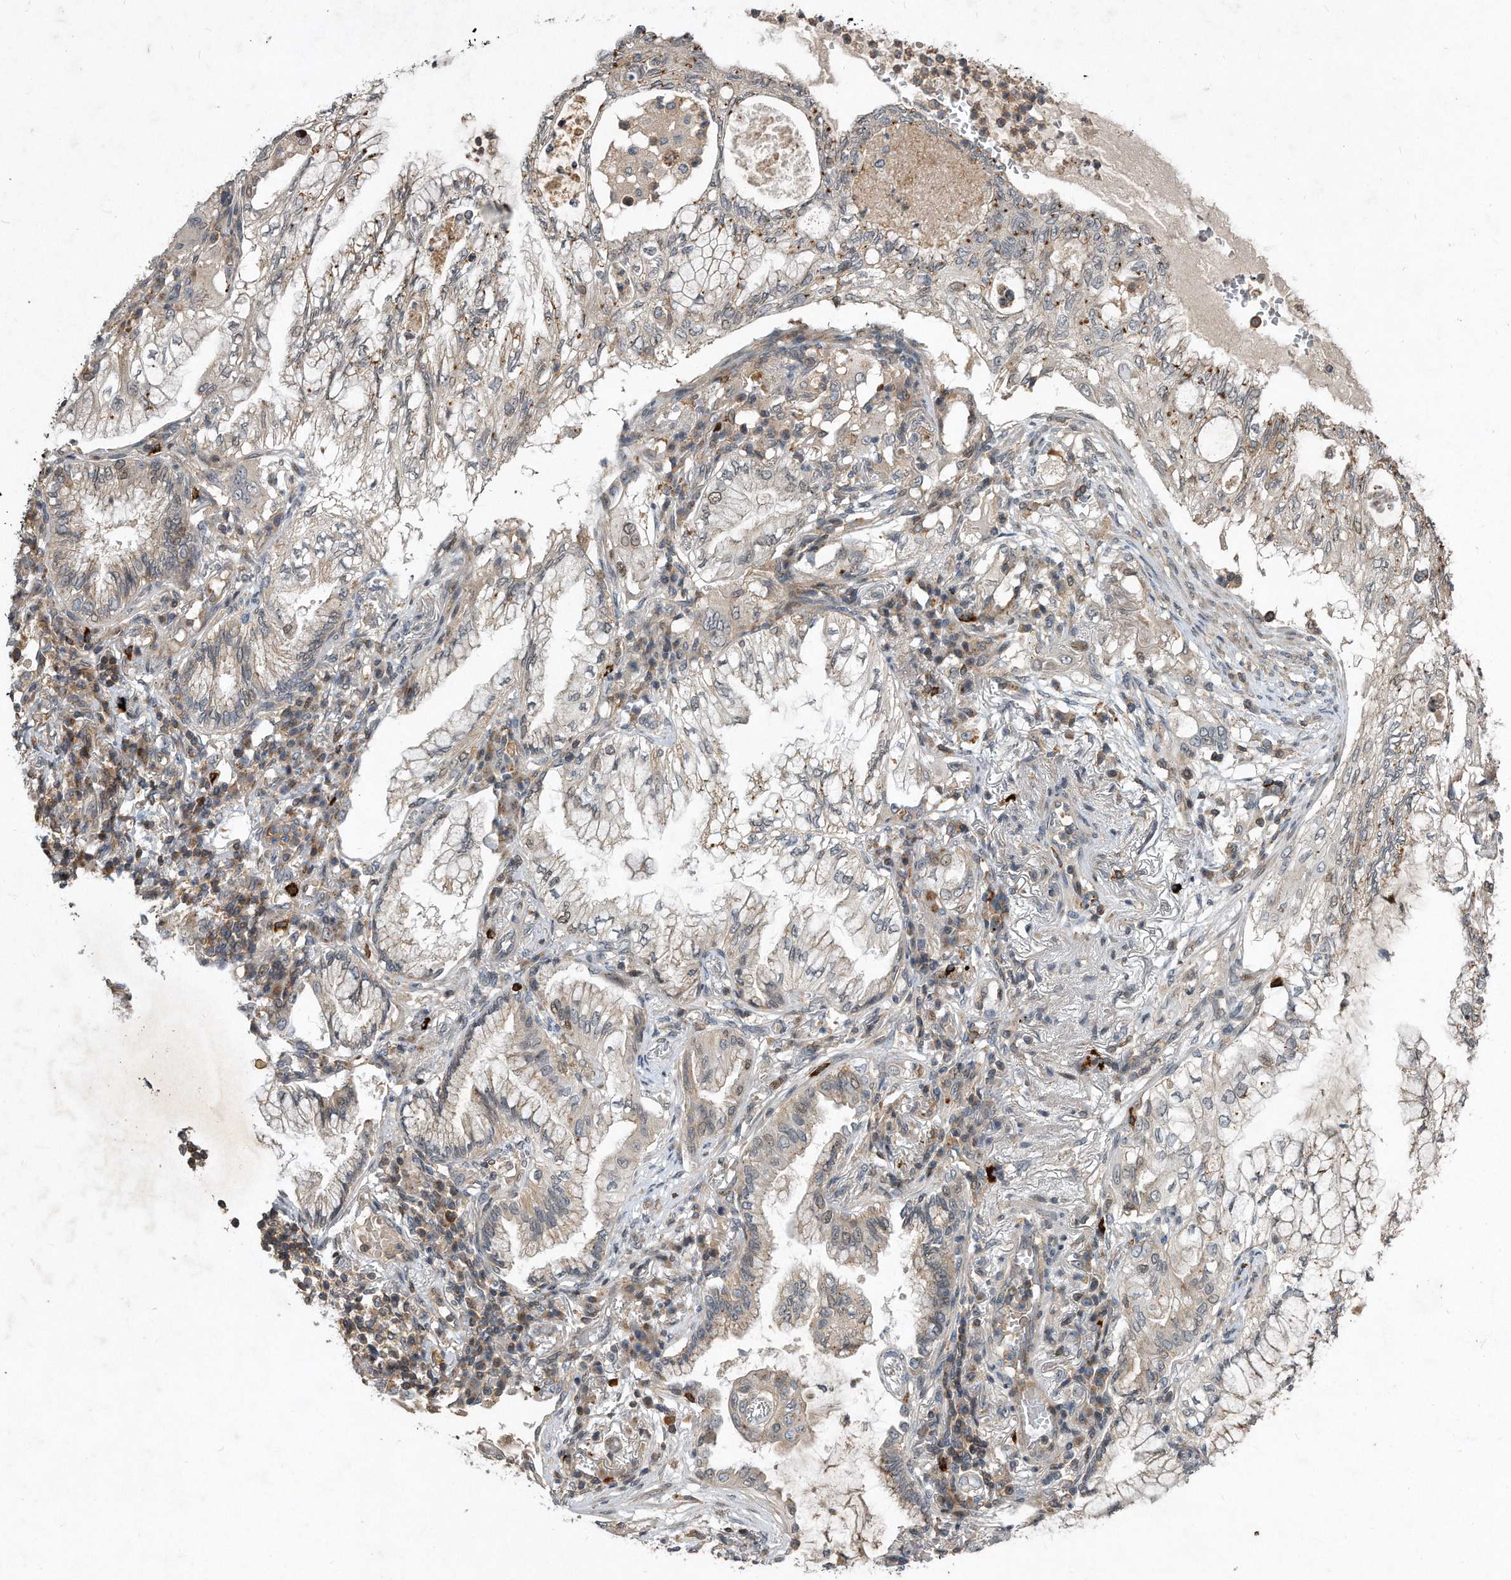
{"staining": {"intensity": "weak", "quantity": "<25%", "location": "cytoplasmic/membranous"}, "tissue": "lung cancer", "cell_type": "Tumor cells", "image_type": "cancer", "snomed": [{"axis": "morphology", "description": "Adenocarcinoma, NOS"}, {"axis": "topography", "description": "Lung"}], "caption": "Tumor cells are negative for protein expression in human lung cancer (adenocarcinoma).", "gene": "PGBD2", "patient": {"sex": "female", "age": 70}}